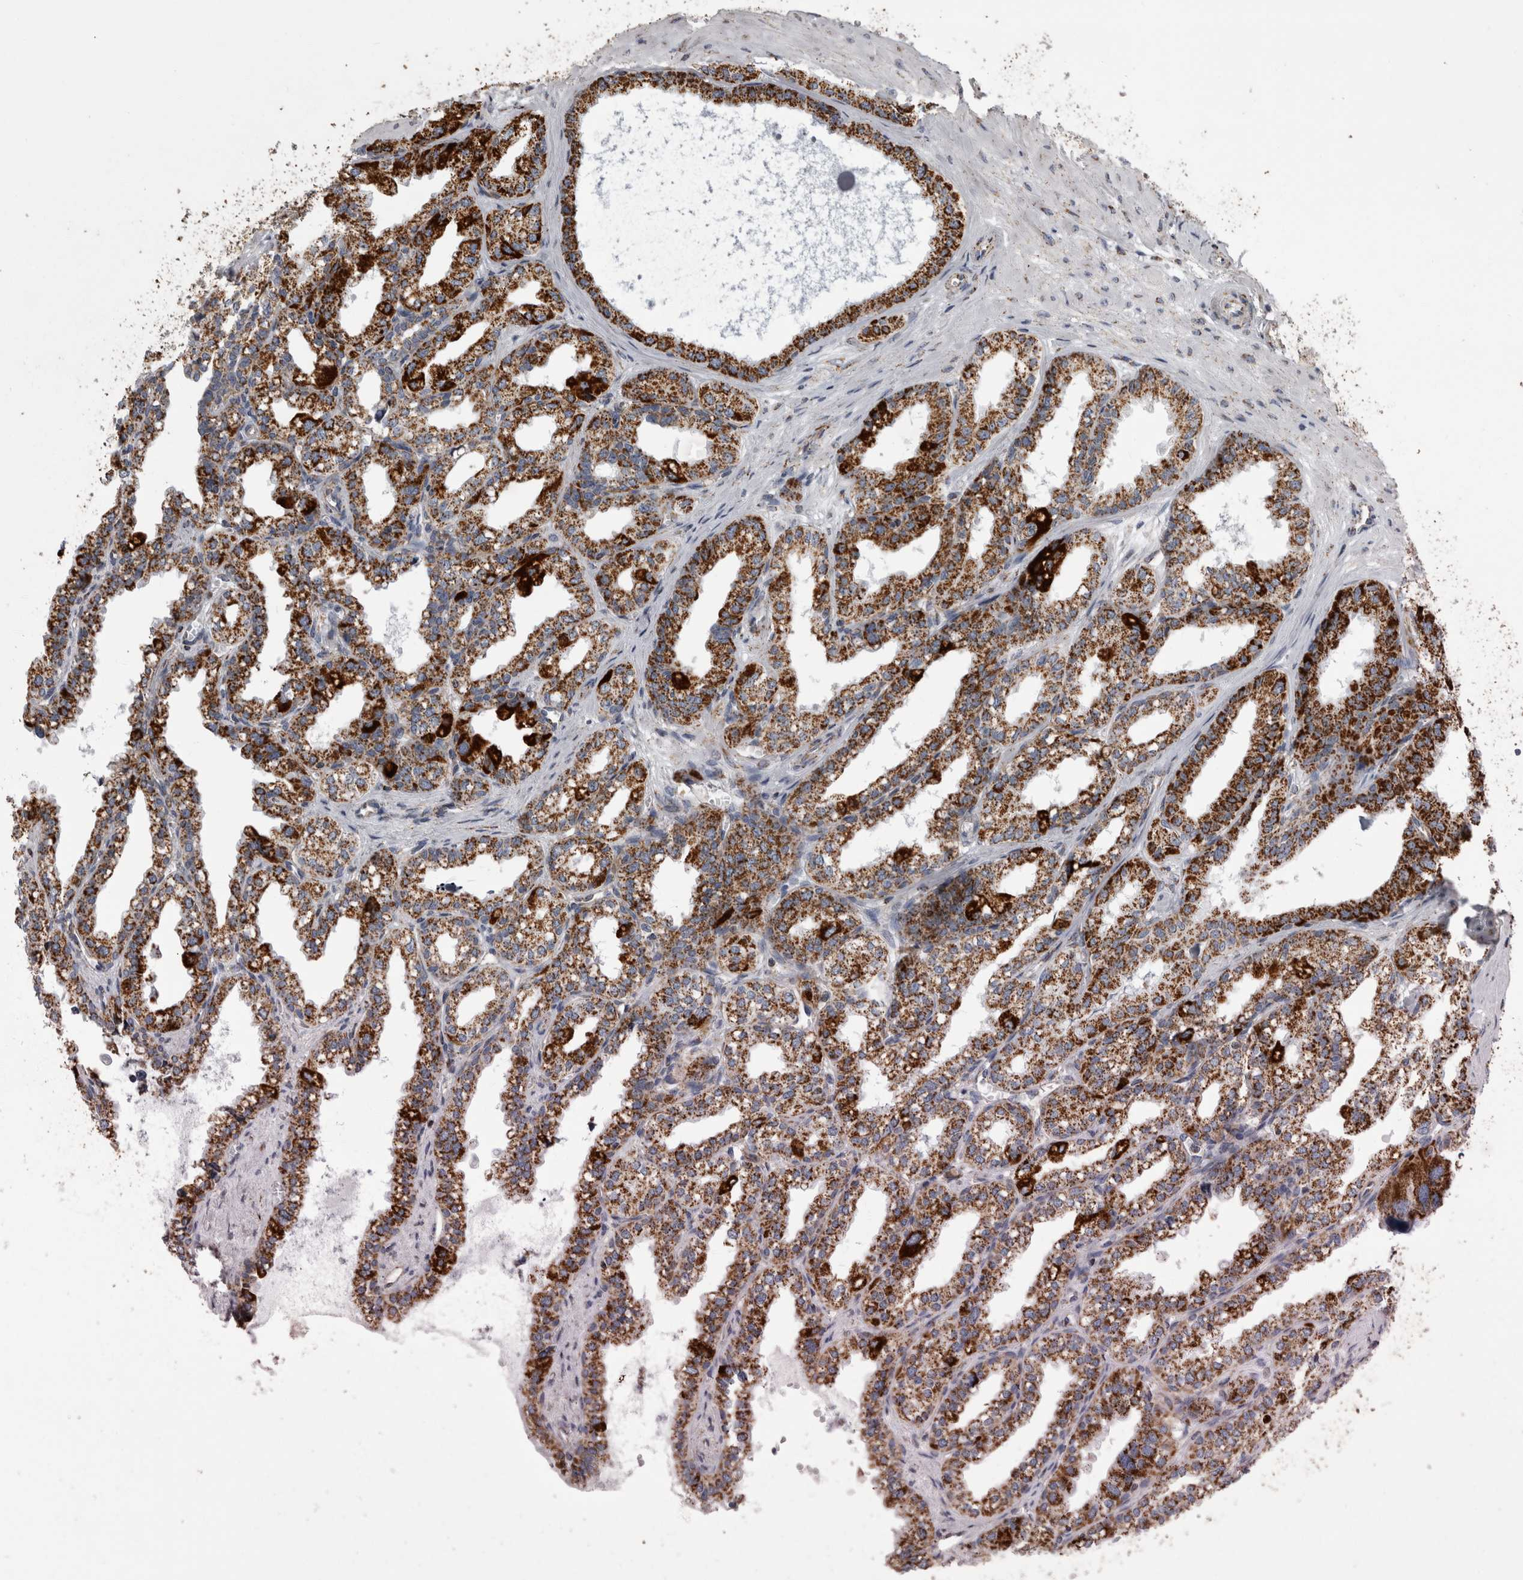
{"staining": {"intensity": "strong", "quantity": ">75%", "location": "cytoplasmic/membranous"}, "tissue": "seminal vesicle", "cell_type": "Glandular cells", "image_type": "normal", "snomed": [{"axis": "morphology", "description": "Normal tissue, NOS"}, {"axis": "topography", "description": "Prostate"}, {"axis": "topography", "description": "Seminal veicle"}], "caption": "A brown stain labels strong cytoplasmic/membranous positivity of a protein in glandular cells of unremarkable human seminal vesicle. The staining was performed using DAB (3,3'-diaminobenzidine) to visualize the protein expression in brown, while the nuclei were stained in blue with hematoxylin (Magnification: 20x).", "gene": "MDH2", "patient": {"sex": "male", "age": 51}}